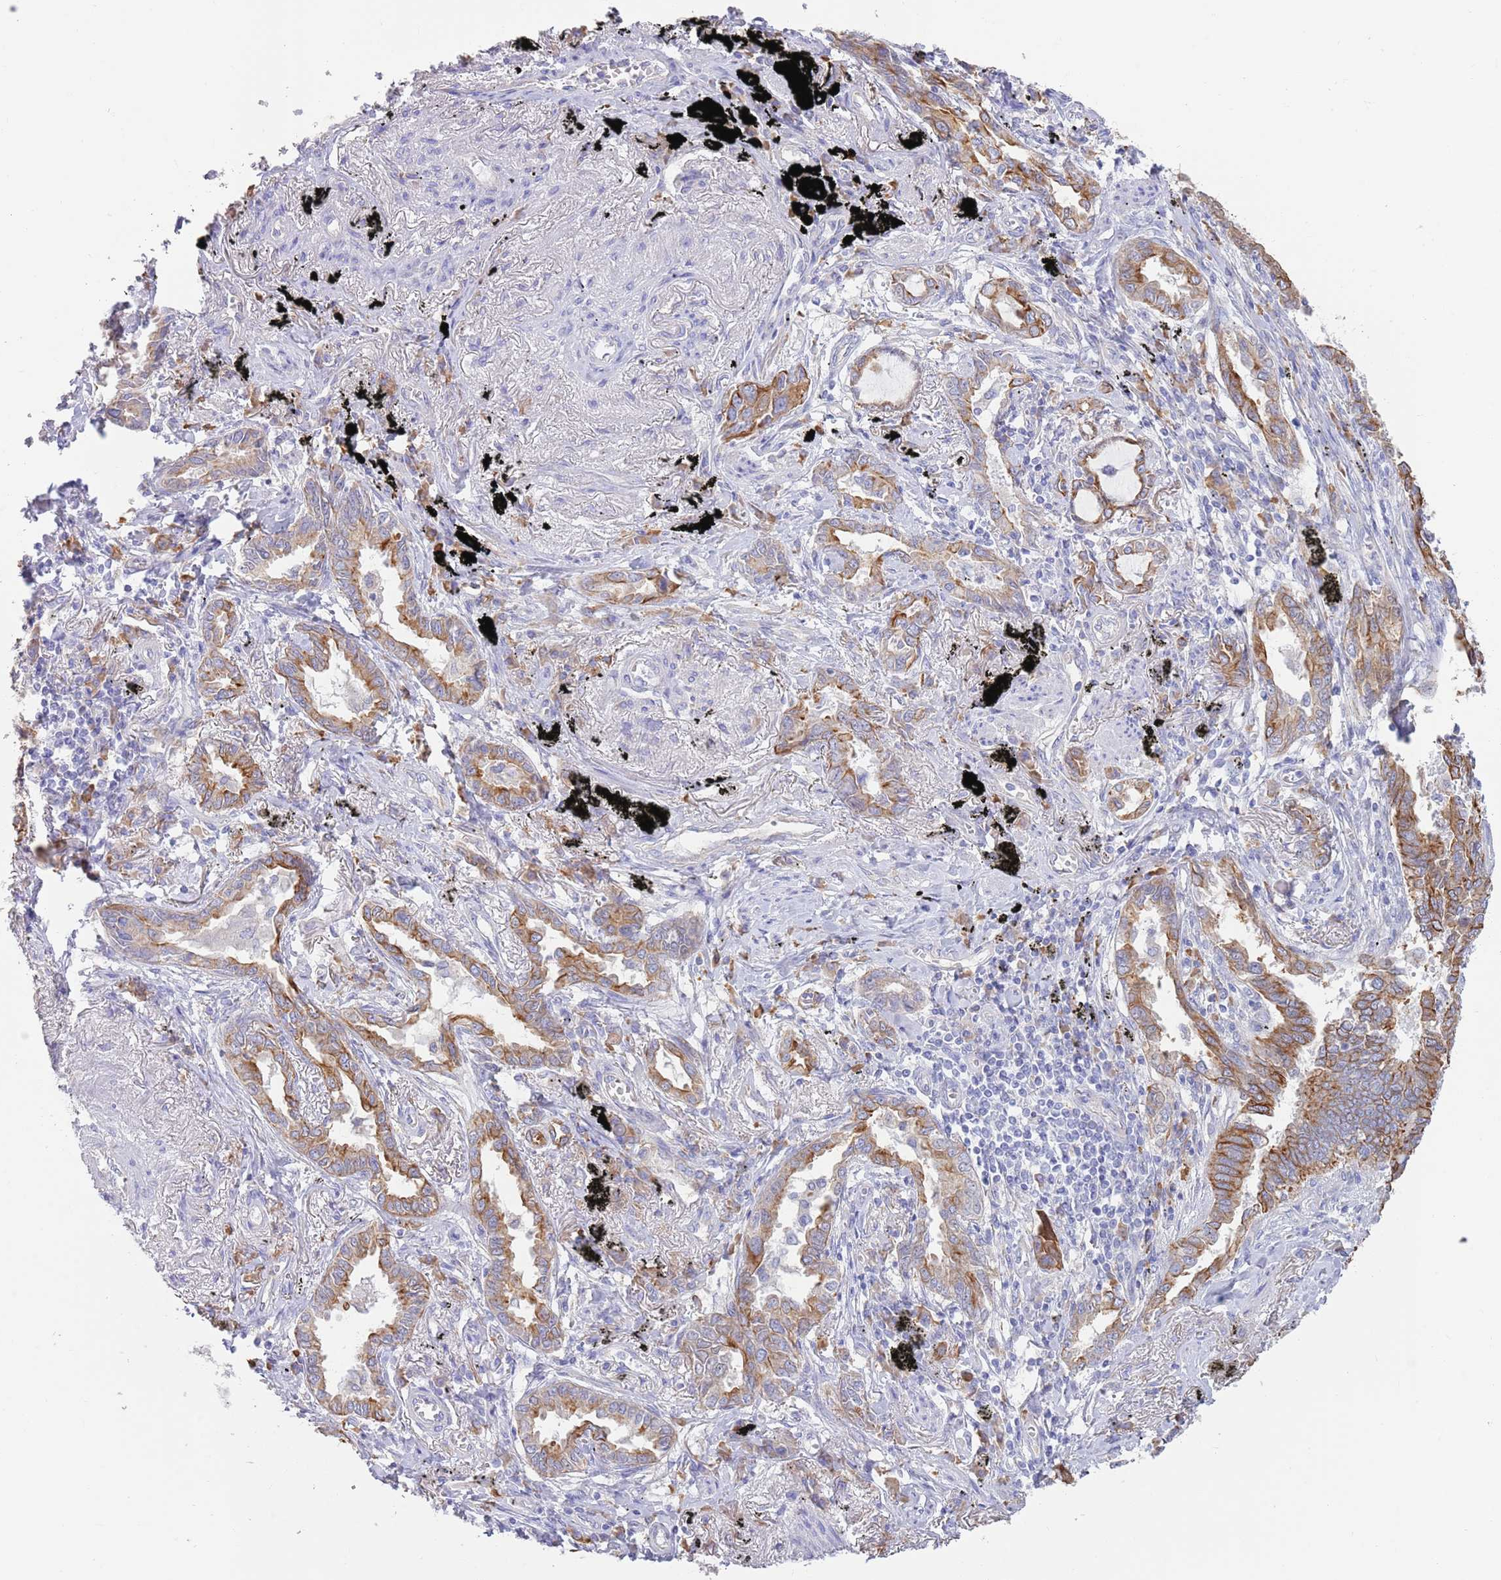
{"staining": {"intensity": "moderate", "quantity": ">75%", "location": "cytoplasmic/membranous"}, "tissue": "lung cancer", "cell_type": "Tumor cells", "image_type": "cancer", "snomed": [{"axis": "morphology", "description": "Adenocarcinoma, NOS"}, {"axis": "topography", "description": "Lung"}], "caption": "High-power microscopy captured an immunohistochemistry (IHC) image of lung cancer, revealing moderate cytoplasmic/membranous expression in approximately >75% of tumor cells. (Brightfield microscopy of DAB IHC at high magnification).", "gene": "CCDC149", "patient": {"sex": "male", "age": 67}}